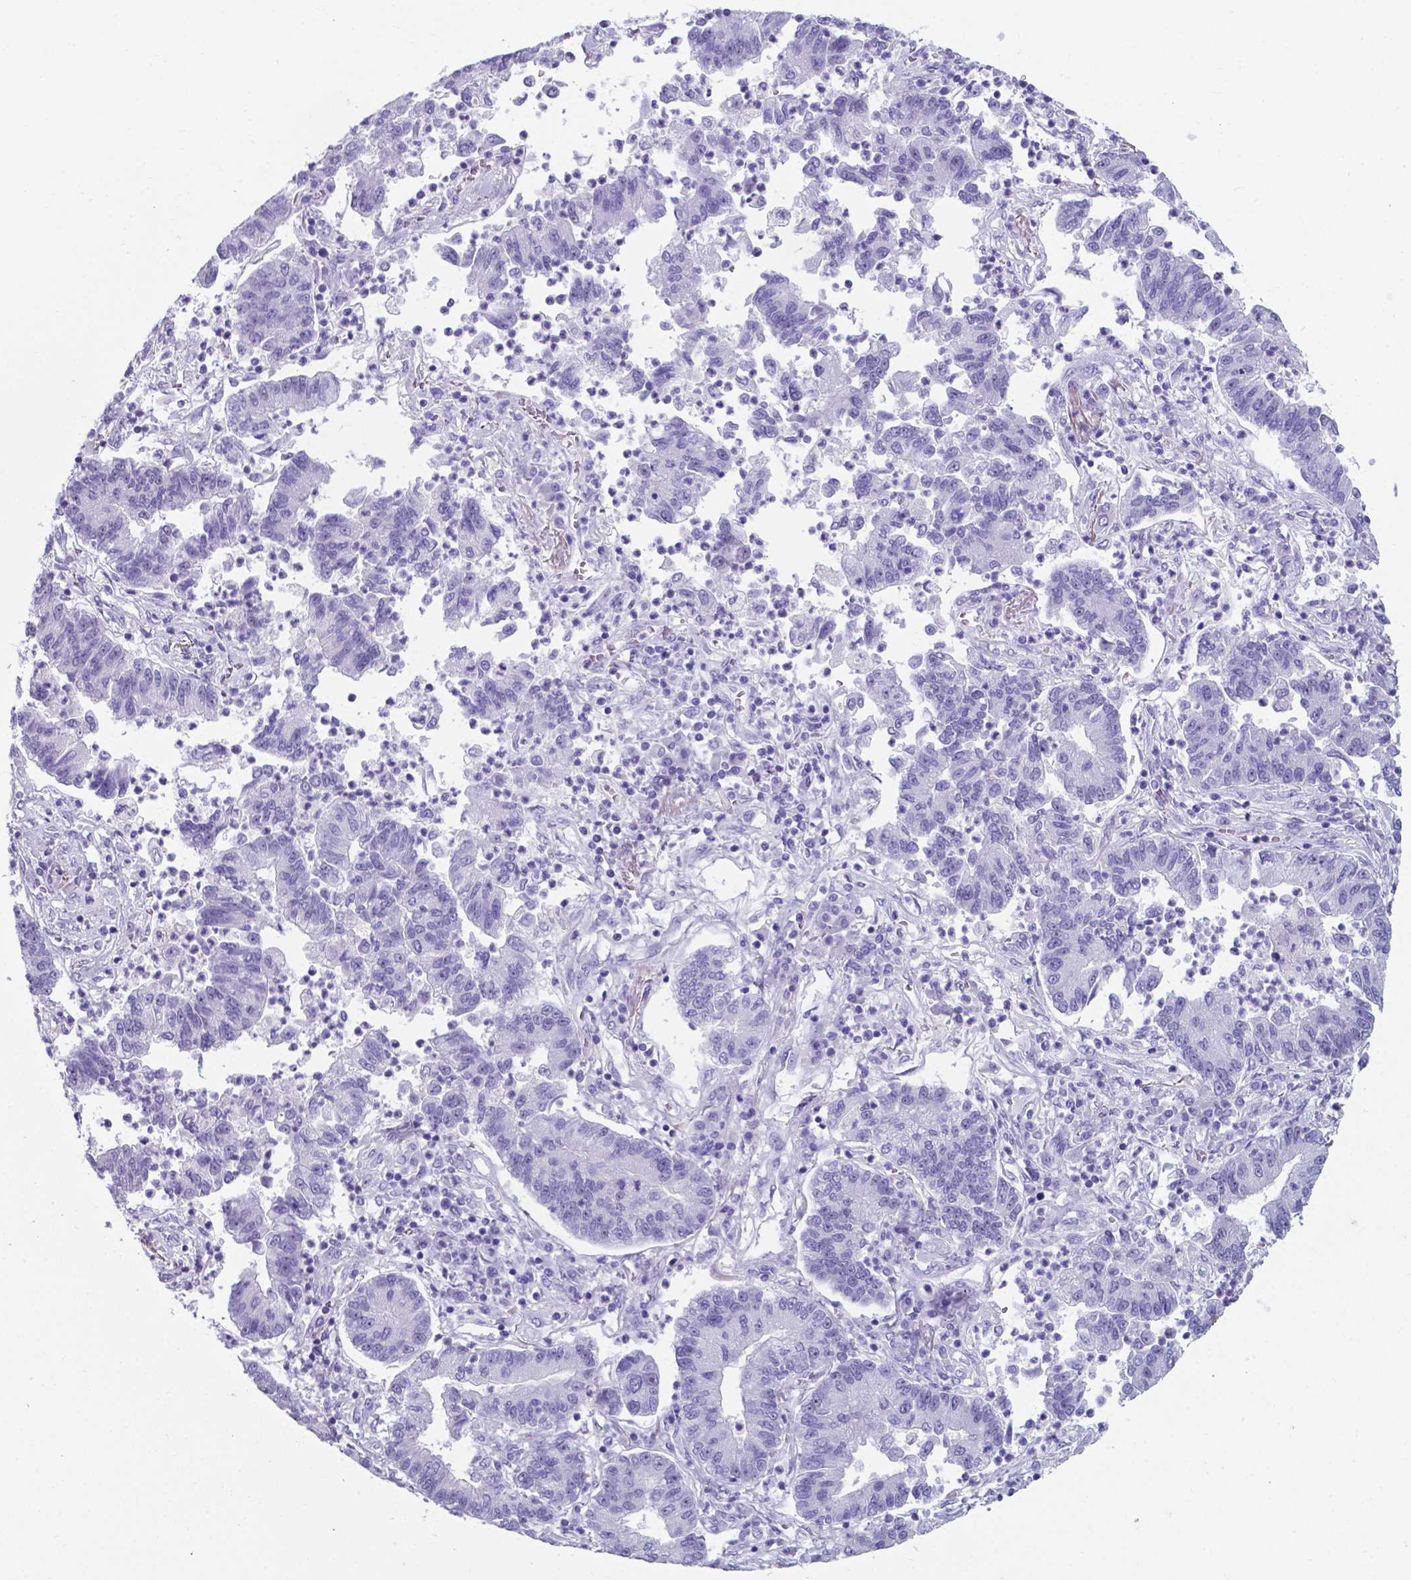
{"staining": {"intensity": "negative", "quantity": "none", "location": "none"}, "tissue": "lung cancer", "cell_type": "Tumor cells", "image_type": "cancer", "snomed": [{"axis": "morphology", "description": "Adenocarcinoma, NOS"}, {"axis": "topography", "description": "Lung"}], "caption": "Lung adenocarcinoma stained for a protein using immunohistochemistry exhibits no expression tumor cells.", "gene": "AP5B1", "patient": {"sex": "female", "age": 57}}